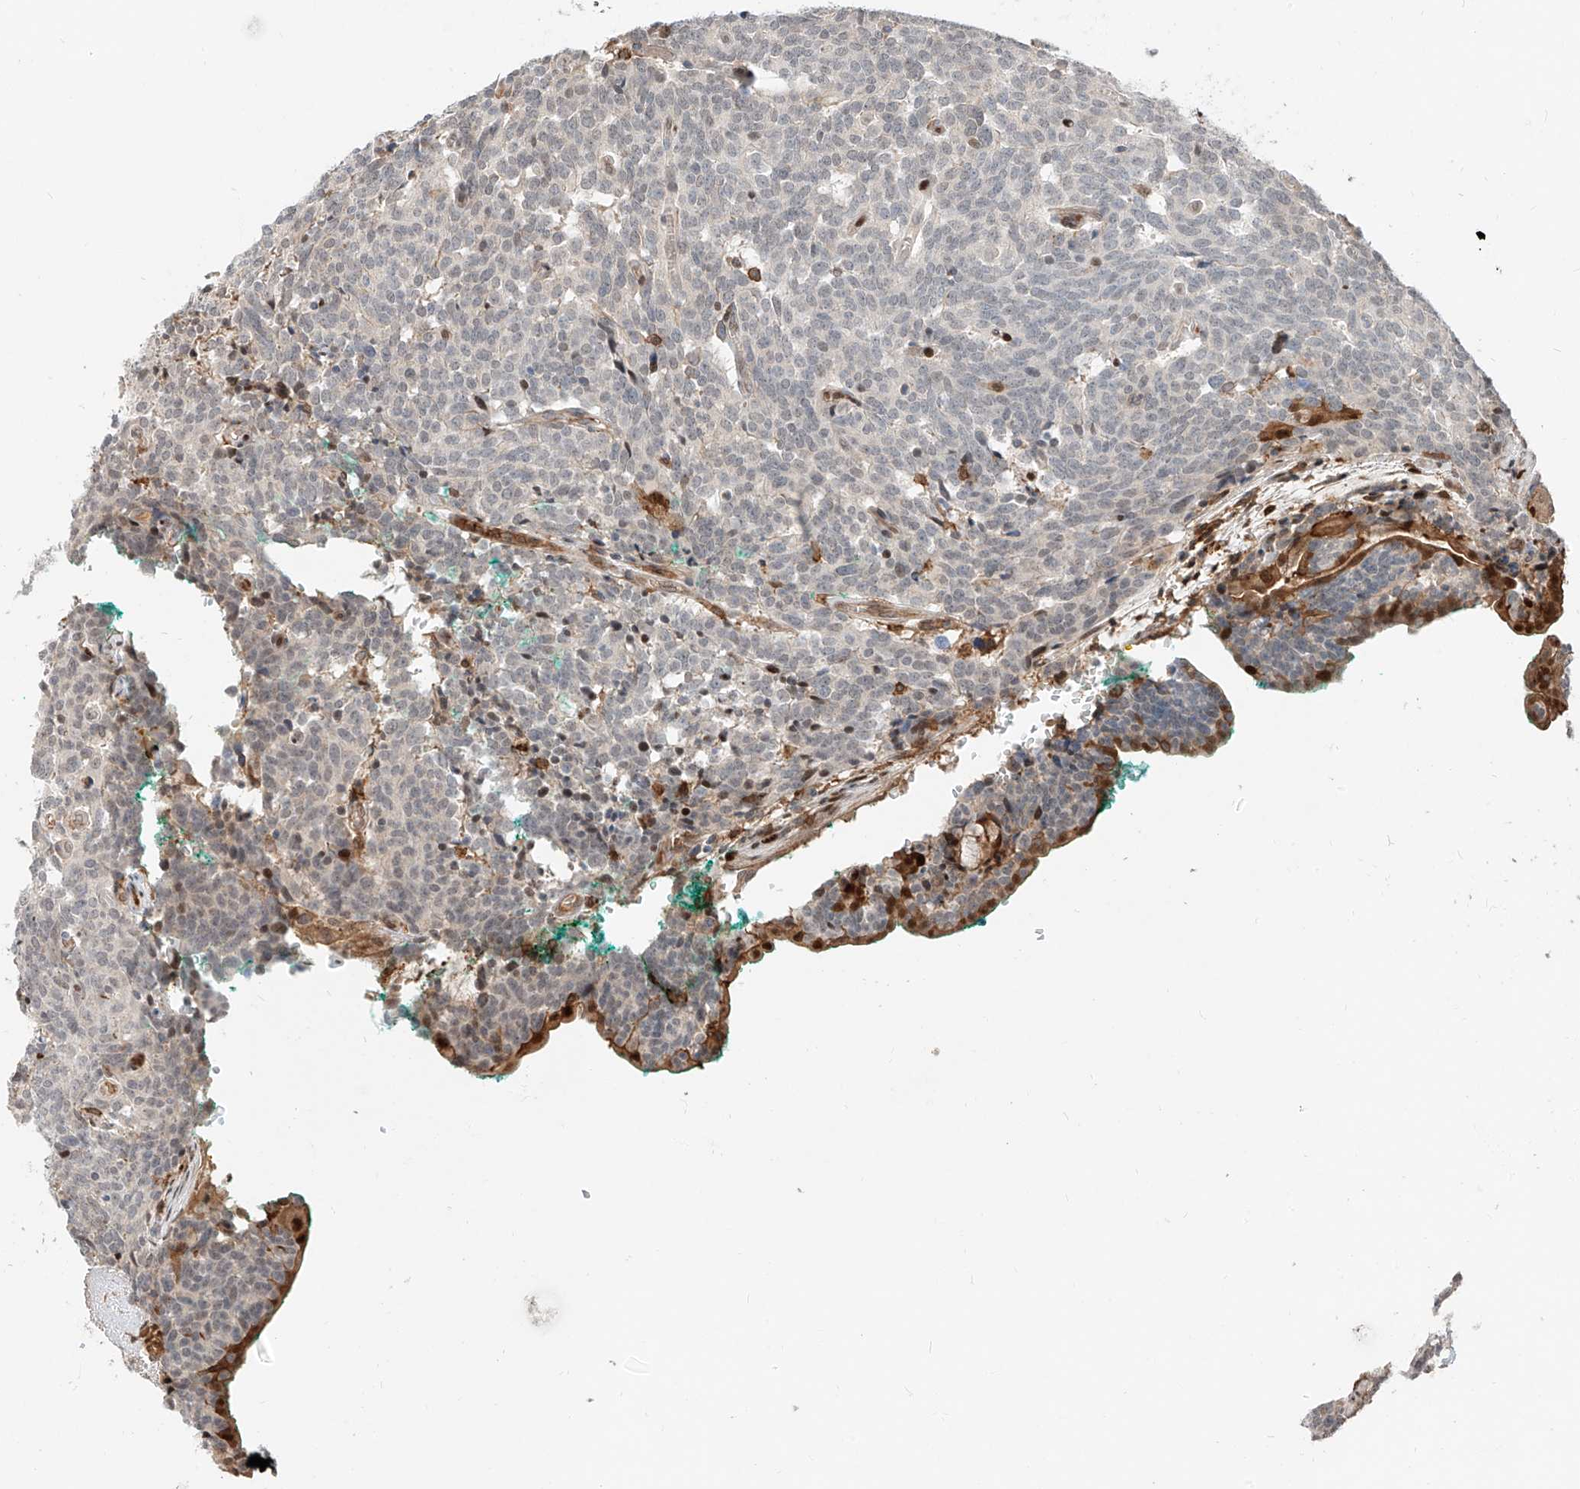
{"staining": {"intensity": "negative", "quantity": "none", "location": "none"}, "tissue": "carcinoid", "cell_type": "Tumor cells", "image_type": "cancer", "snomed": [{"axis": "morphology", "description": "Carcinoid, malignant, NOS"}, {"axis": "topography", "description": "Lung"}], "caption": "There is no significant positivity in tumor cells of malignant carcinoid.", "gene": "CEP162", "patient": {"sex": "female", "age": 46}}